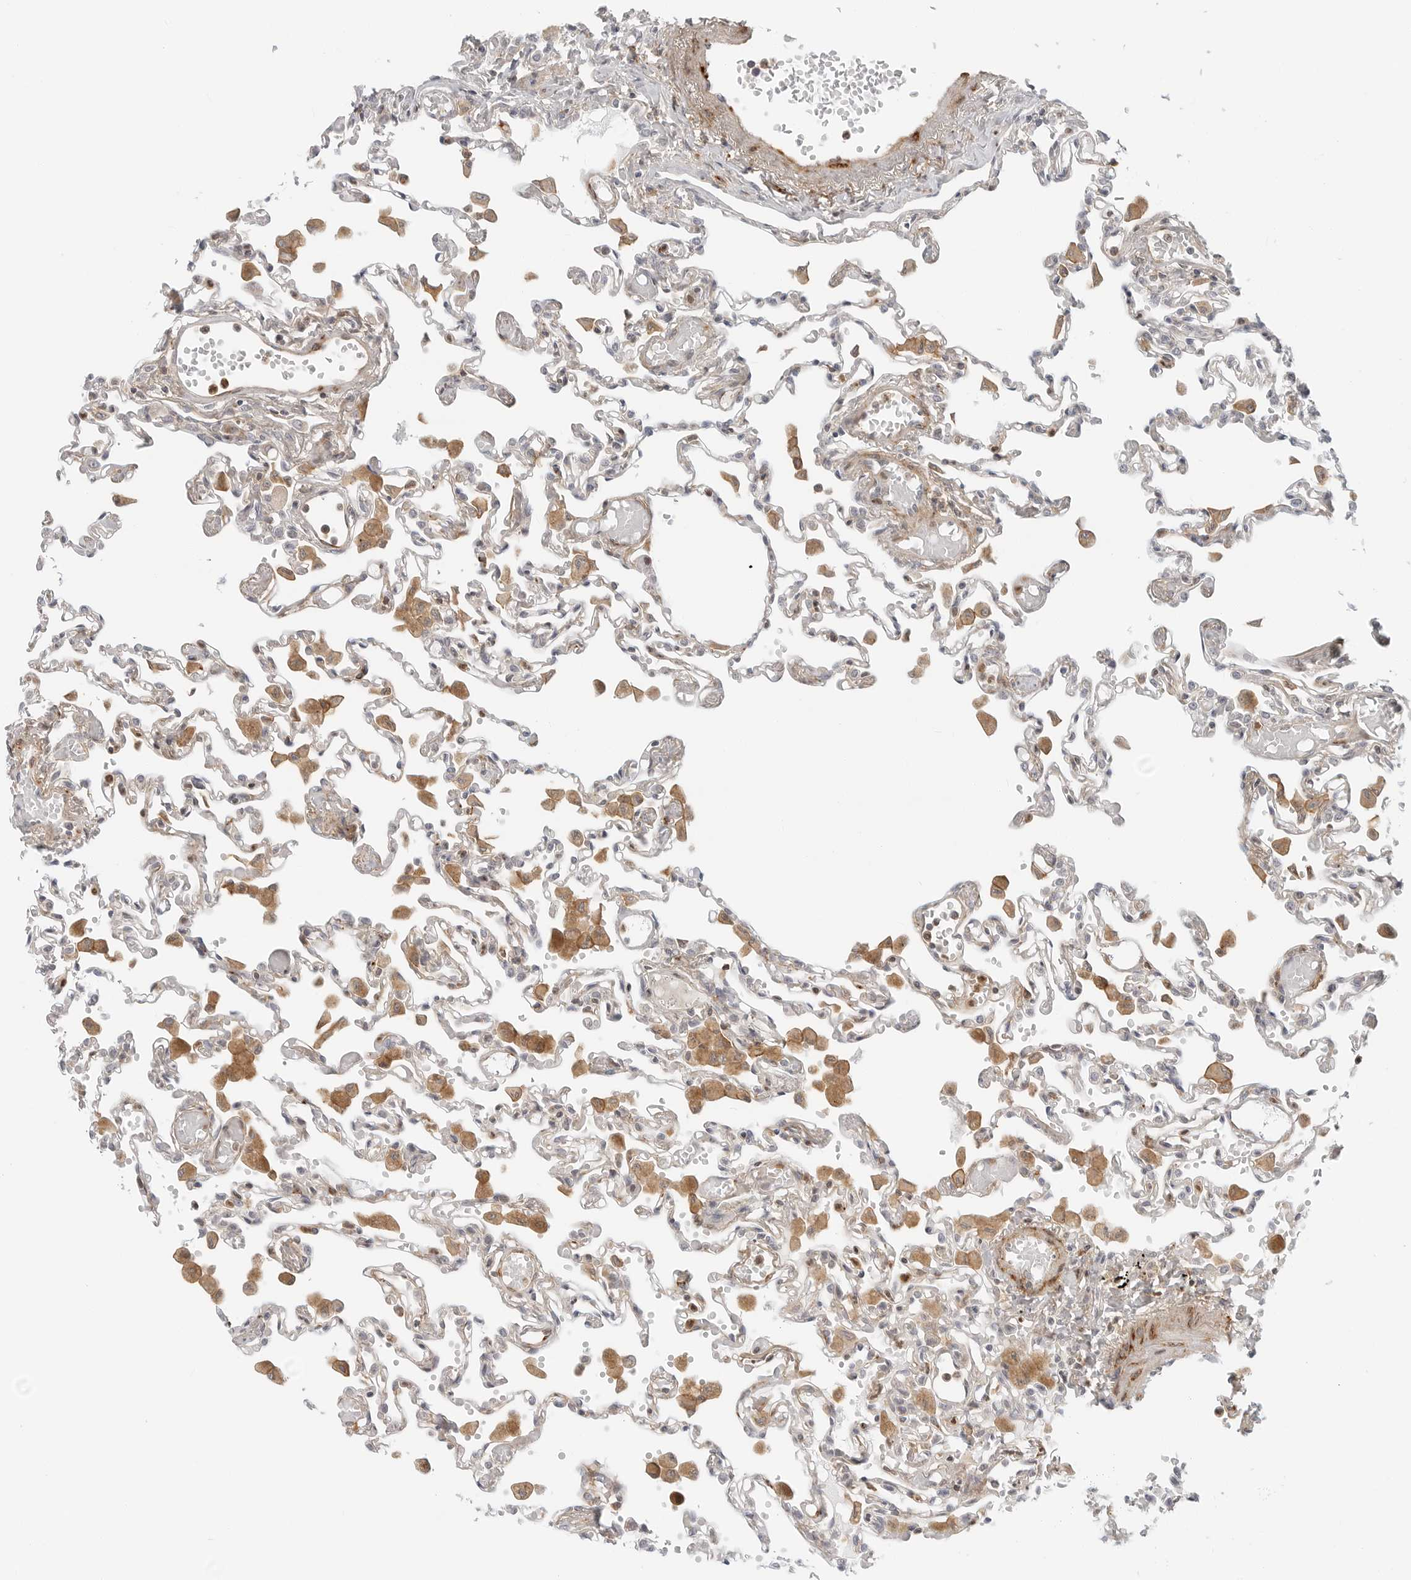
{"staining": {"intensity": "moderate", "quantity": "<25%", "location": "cytoplasmic/membranous"}, "tissue": "lung", "cell_type": "Alveolar cells", "image_type": "normal", "snomed": [{"axis": "morphology", "description": "Normal tissue, NOS"}, {"axis": "topography", "description": "Bronchus"}, {"axis": "topography", "description": "Lung"}], "caption": "Unremarkable lung exhibits moderate cytoplasmic/membranous staining in about <25% of alveolar cells, visualized by immunohistochemistry.", "gene": "C1QTNF1", "patient": {"sex": "female", "age": 49}}